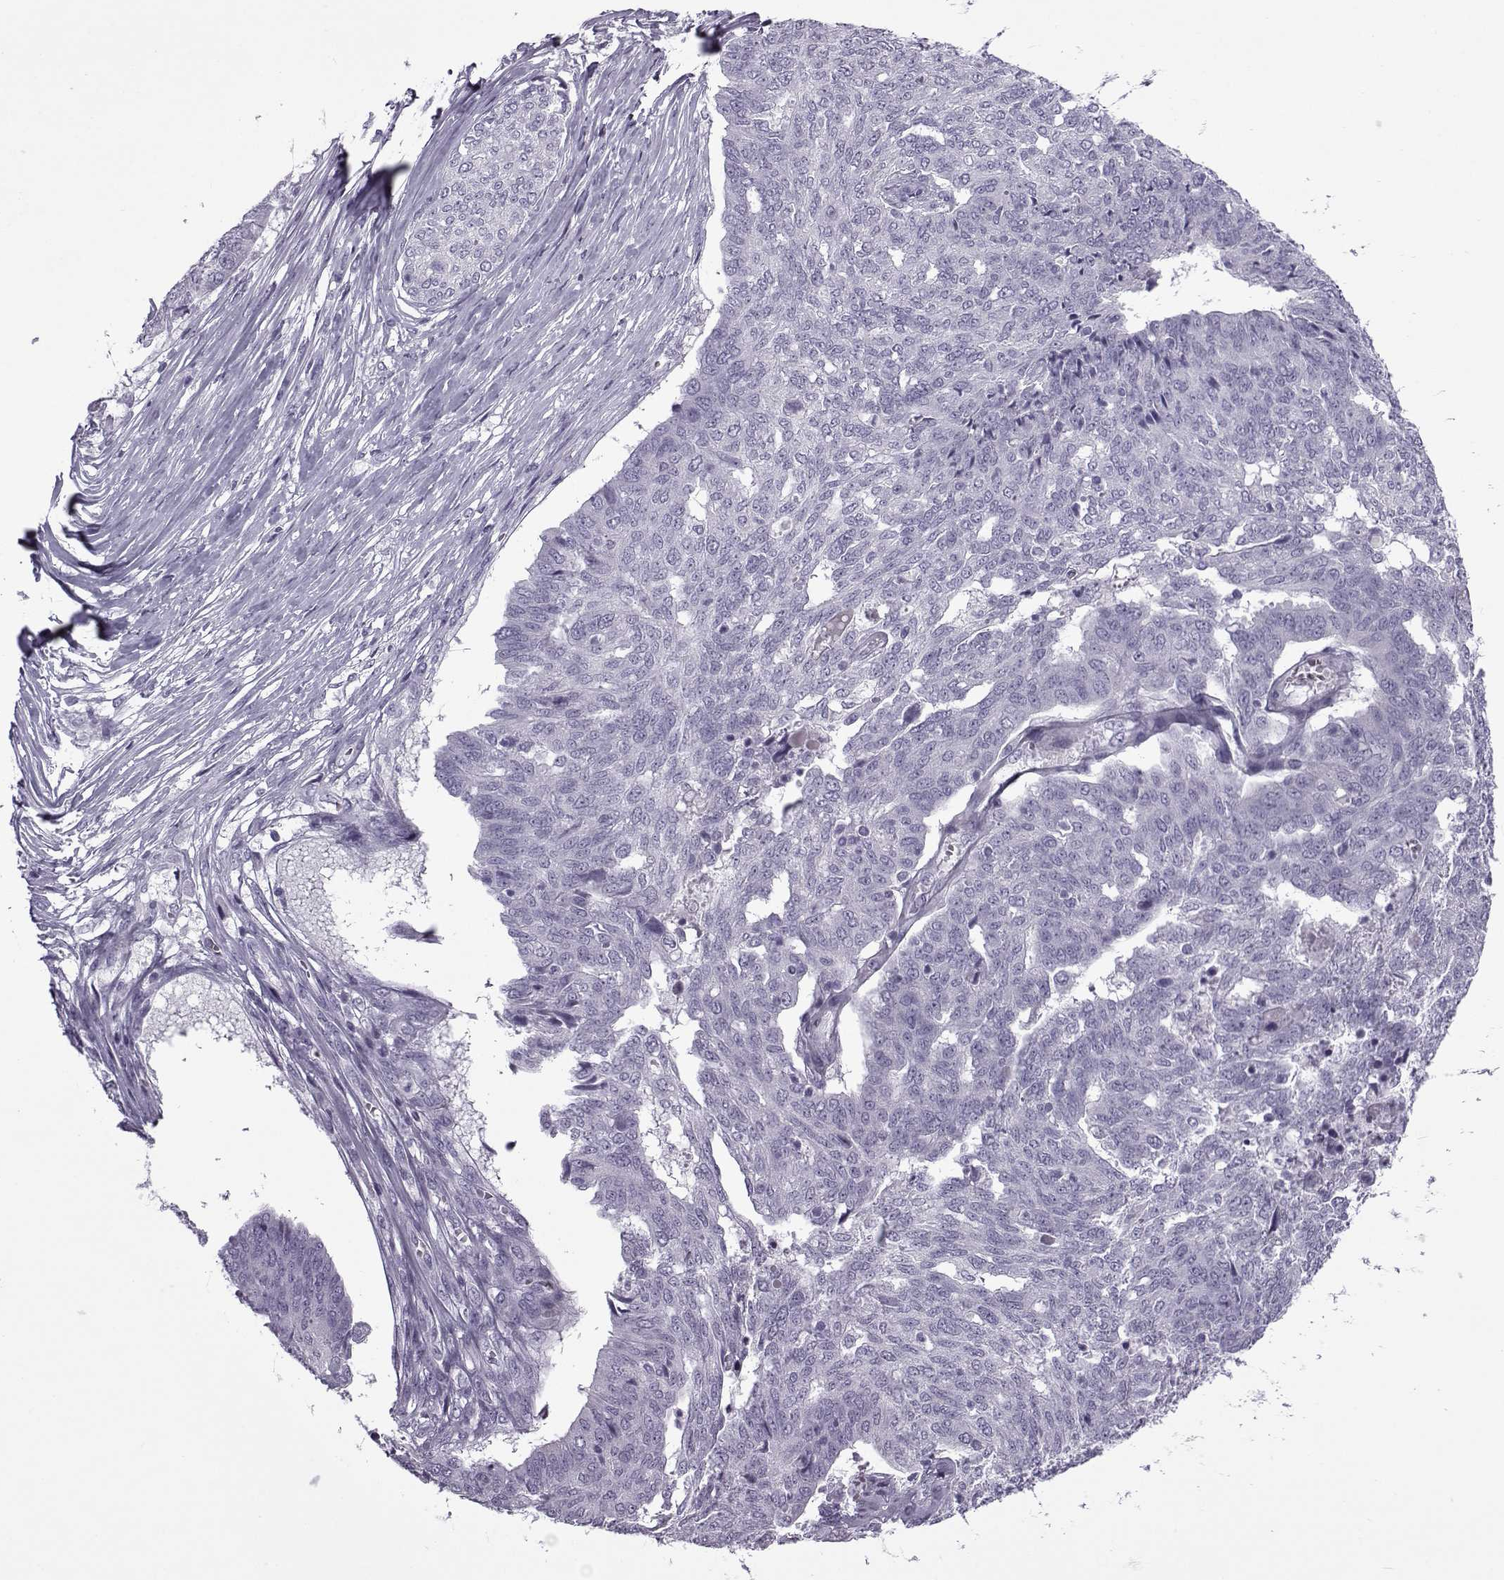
{"staining": {"intensity": "negative", "quantity": "none", "location": "none"}, "tissue": "ovarian cancer", "cell_type": "Tumor cells", "image_type": "cancer", "snomed": [{"axis": "morphology", "description": "Cystadenocarcinoma, serous, NOS"}, {"axis": "topography", "description": "Ovary"}], "caption": "Immunohistochemical staining of human ovarian cancer shows no significant expression in tumor cells.", "gene": "OIP5", "patient": {"sex": "female", "age": 67}}